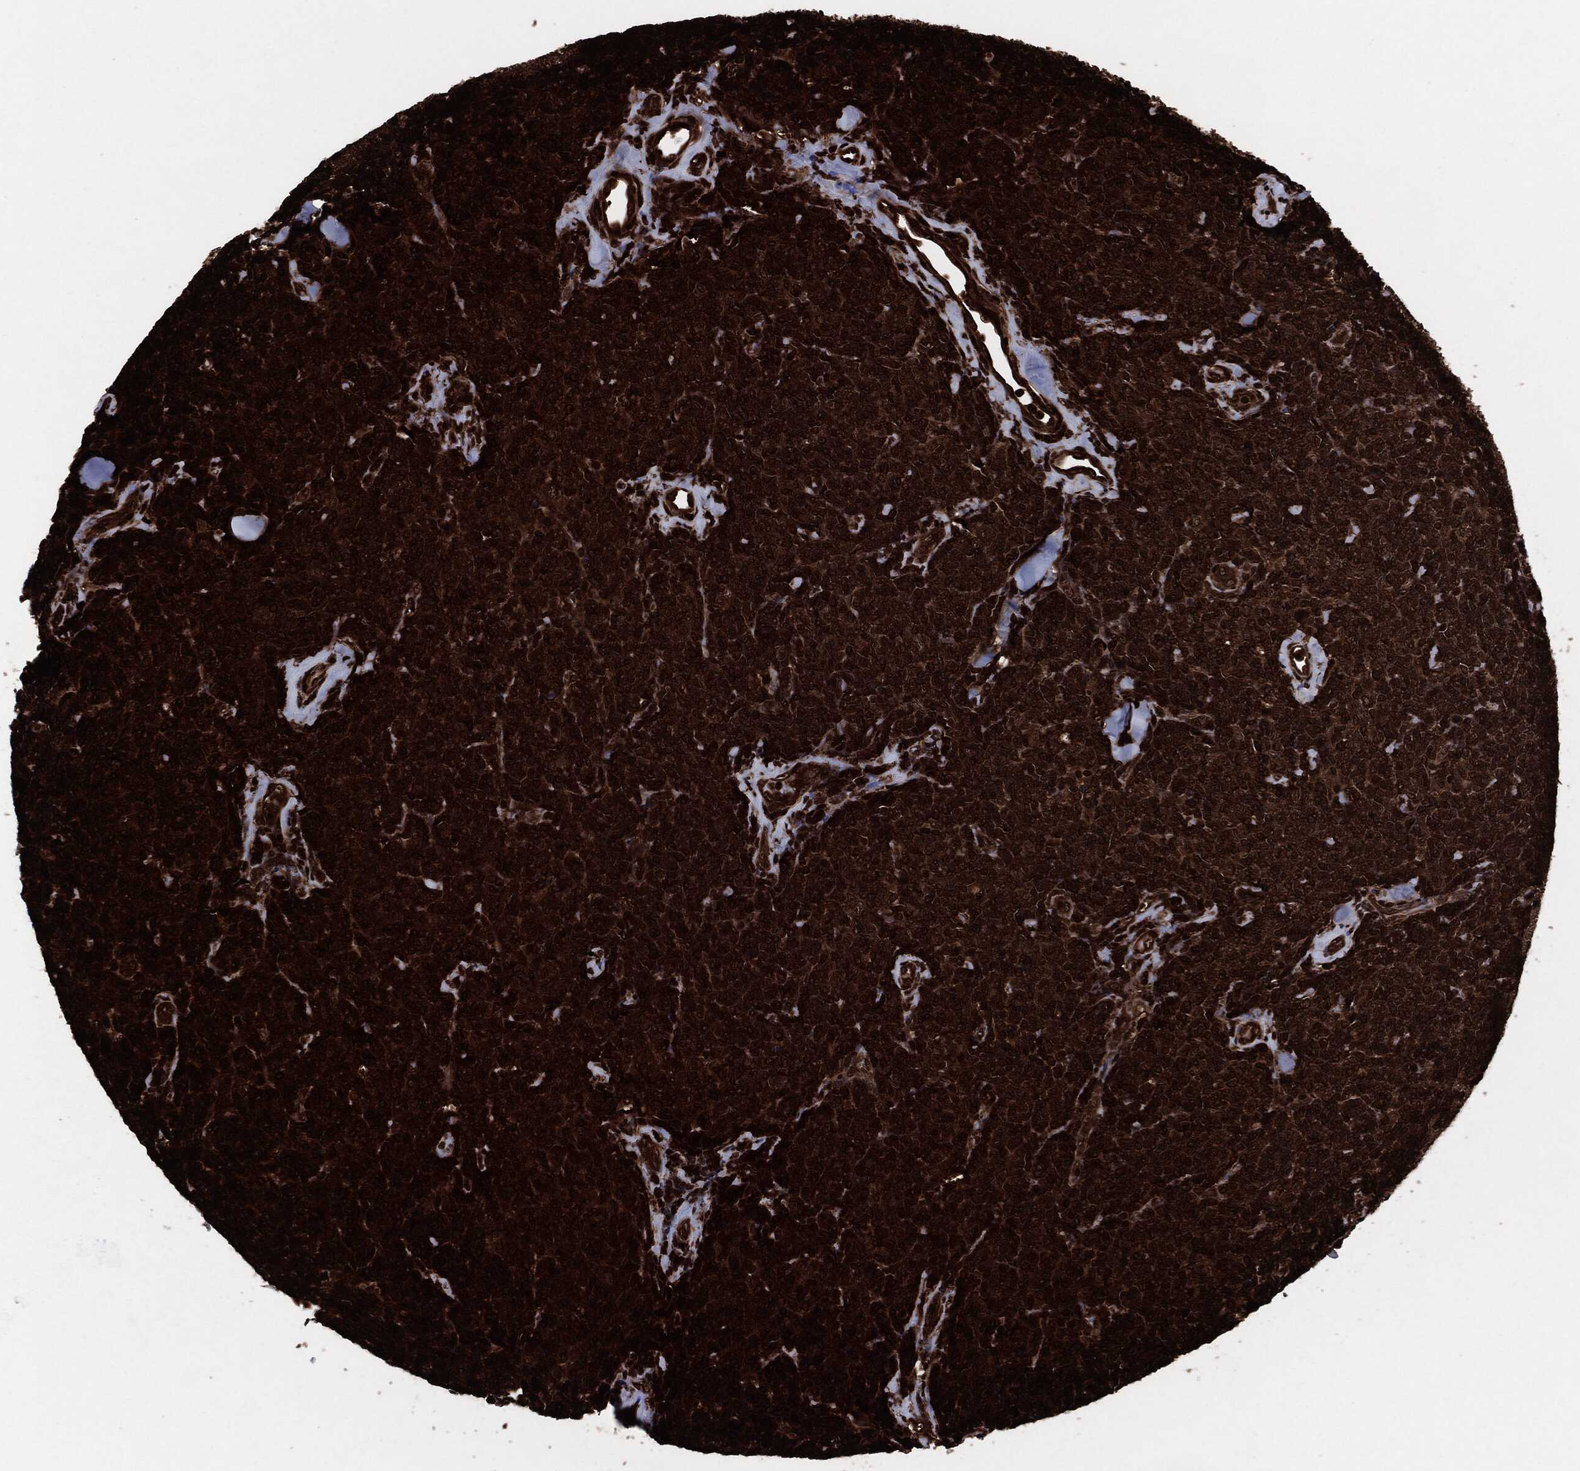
{"staining": {"intensity": "strong", "quantity": ">75%", "location": "cytoplasmic/membranous"}, "tissue": "lymphoma", "cell_type": "Tumor cells", "image_type": "cancer", "snomed": [{"axis": "morphology", "description": "Malignant lymphoma, non-Hodgkin's type, Low grade"}, {"axis": "topography", "description": "Lymph node"}], "caption": "IHC micrograph of low-grade malignant lymphoma, non-Hodgkin's type stained for a protein (brown), which demonstrates high levels of strong cytoplasmic/membranous expression in approximately >75% of tumor cells.", "gene": "YWHAB", "patient": {"sex": "female", "age": 56}}